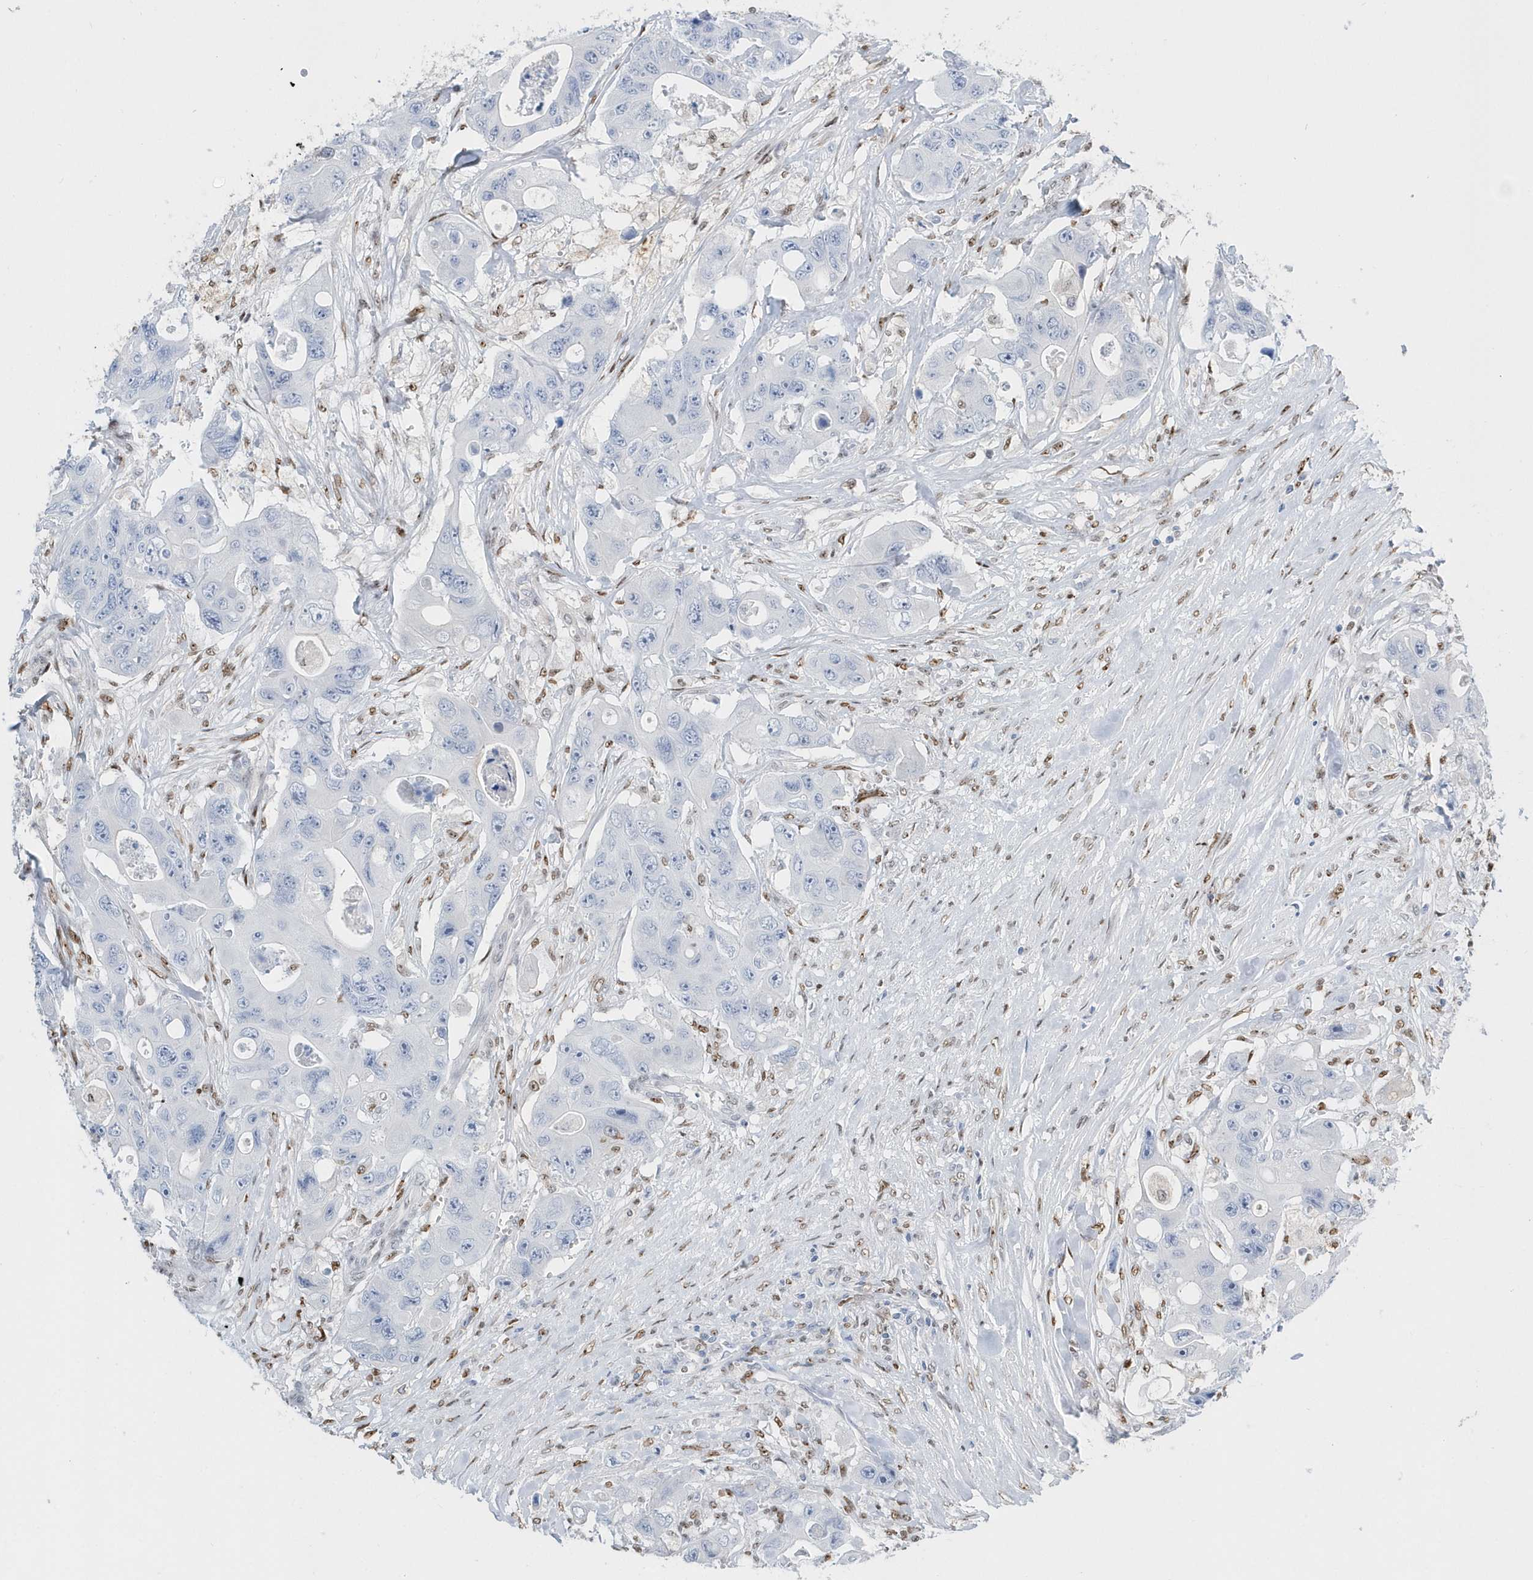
{"staining": {"intensity": "negative", "quantity": "none", "location": "none"}, "tissue": "colorectal cancer", "cell_type": "Tumor cells", "image_type": "cancer", "snomed": [{"axis": "morphology", "description": "Adenocarcinoma, NOS"}, {"axis": "topography", "description": "Colon"}], "caption": "A micrograph of colorectal cancer (adenocarcinoma) stained for a protein displays no brown staining in tumor cells.", "gene": "MACROH2A2", "patient": {"sex": "female", "age": 46}}